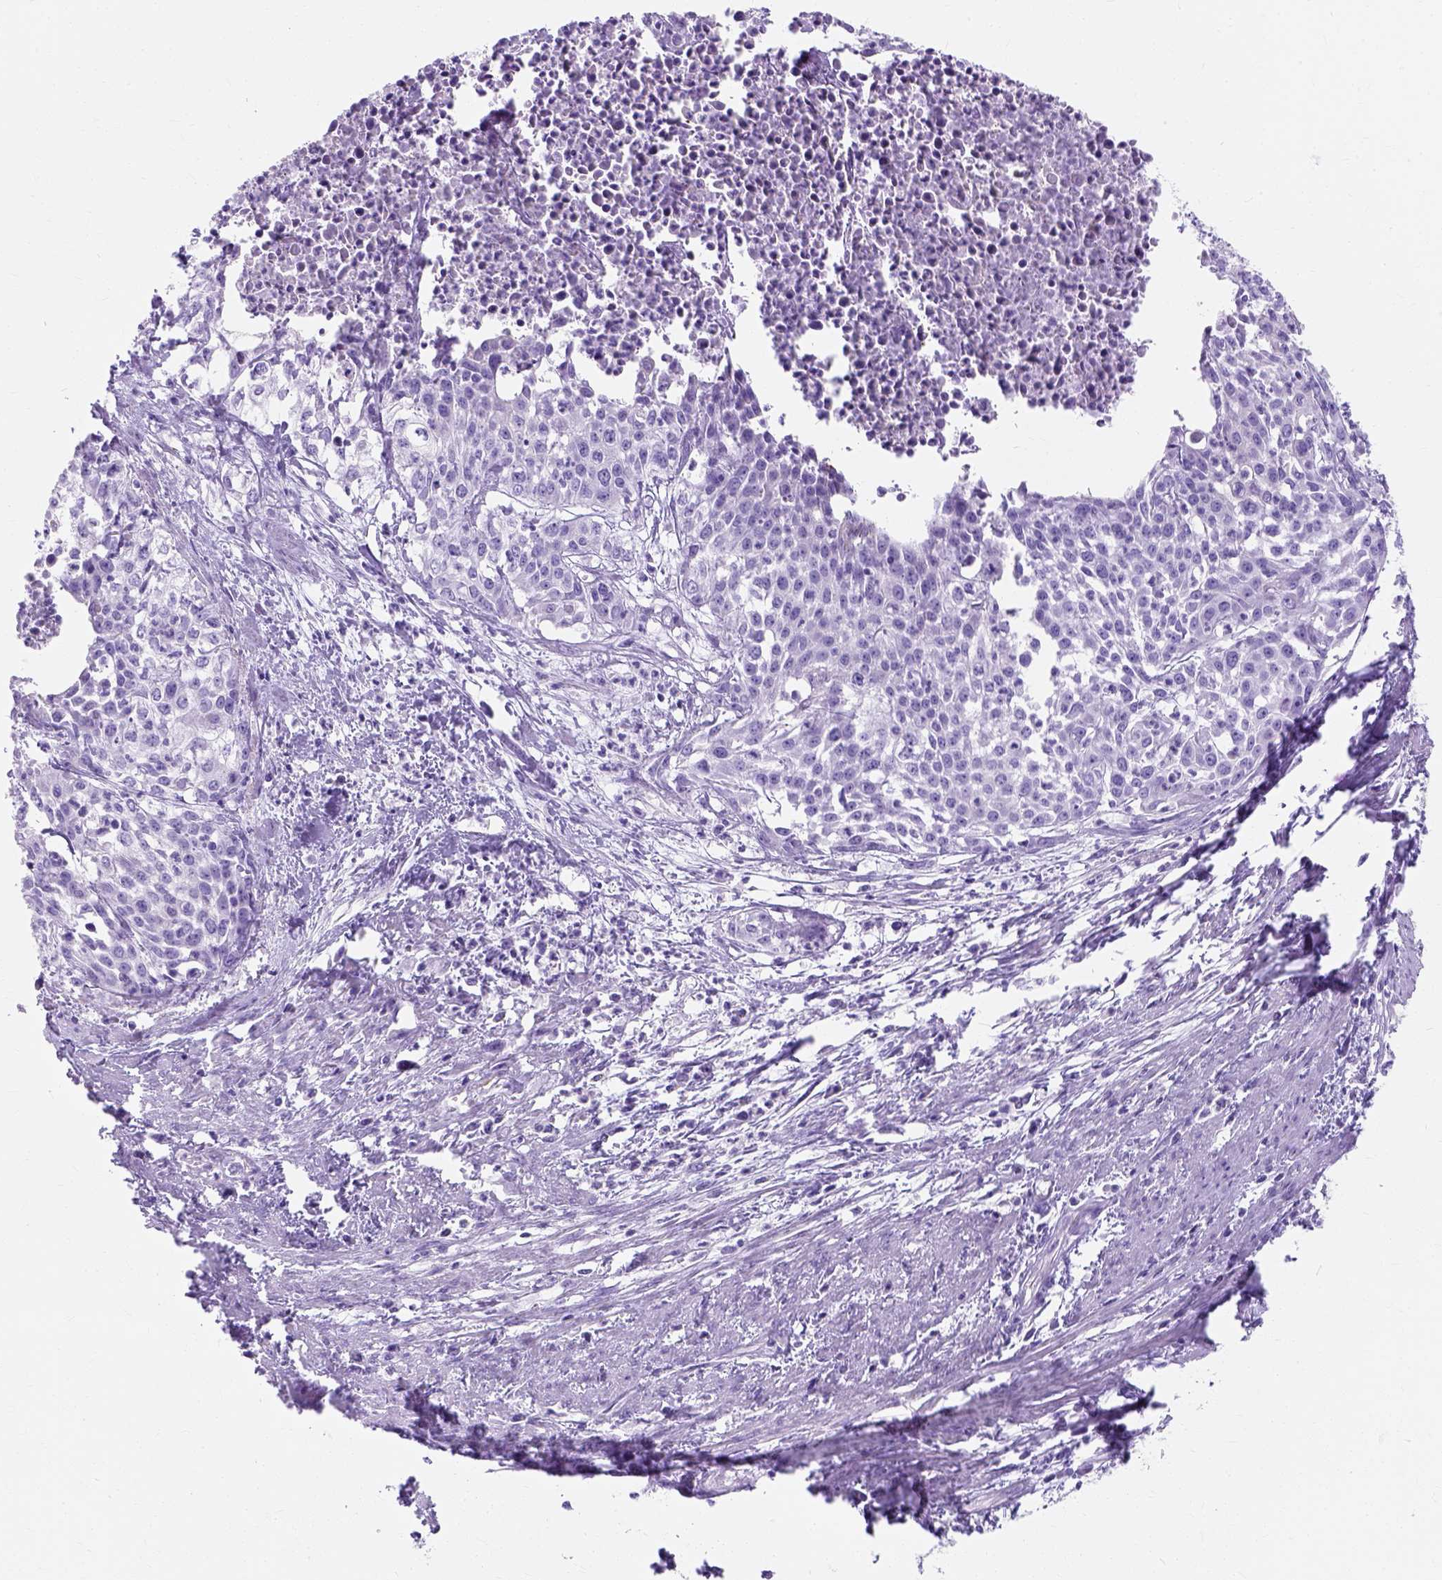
{"staining": {"intensity": "negative", "quantity": "none", "location": "none"}, "tissue": "cervical cancer", "cell_type": "Tumor cells", "image_type": "cancer", "snomed": [{"axis": "morphology", "description": "Squamous cell carcinoma, NOS"}, {"axis": "topography", "description": "Cervix"}], "caption": "Tumor cells show no significant positivity in cervical squamous cell carcinoma.", "gene": "MYH15", "patient": {"sex": "female", "age": 39}}